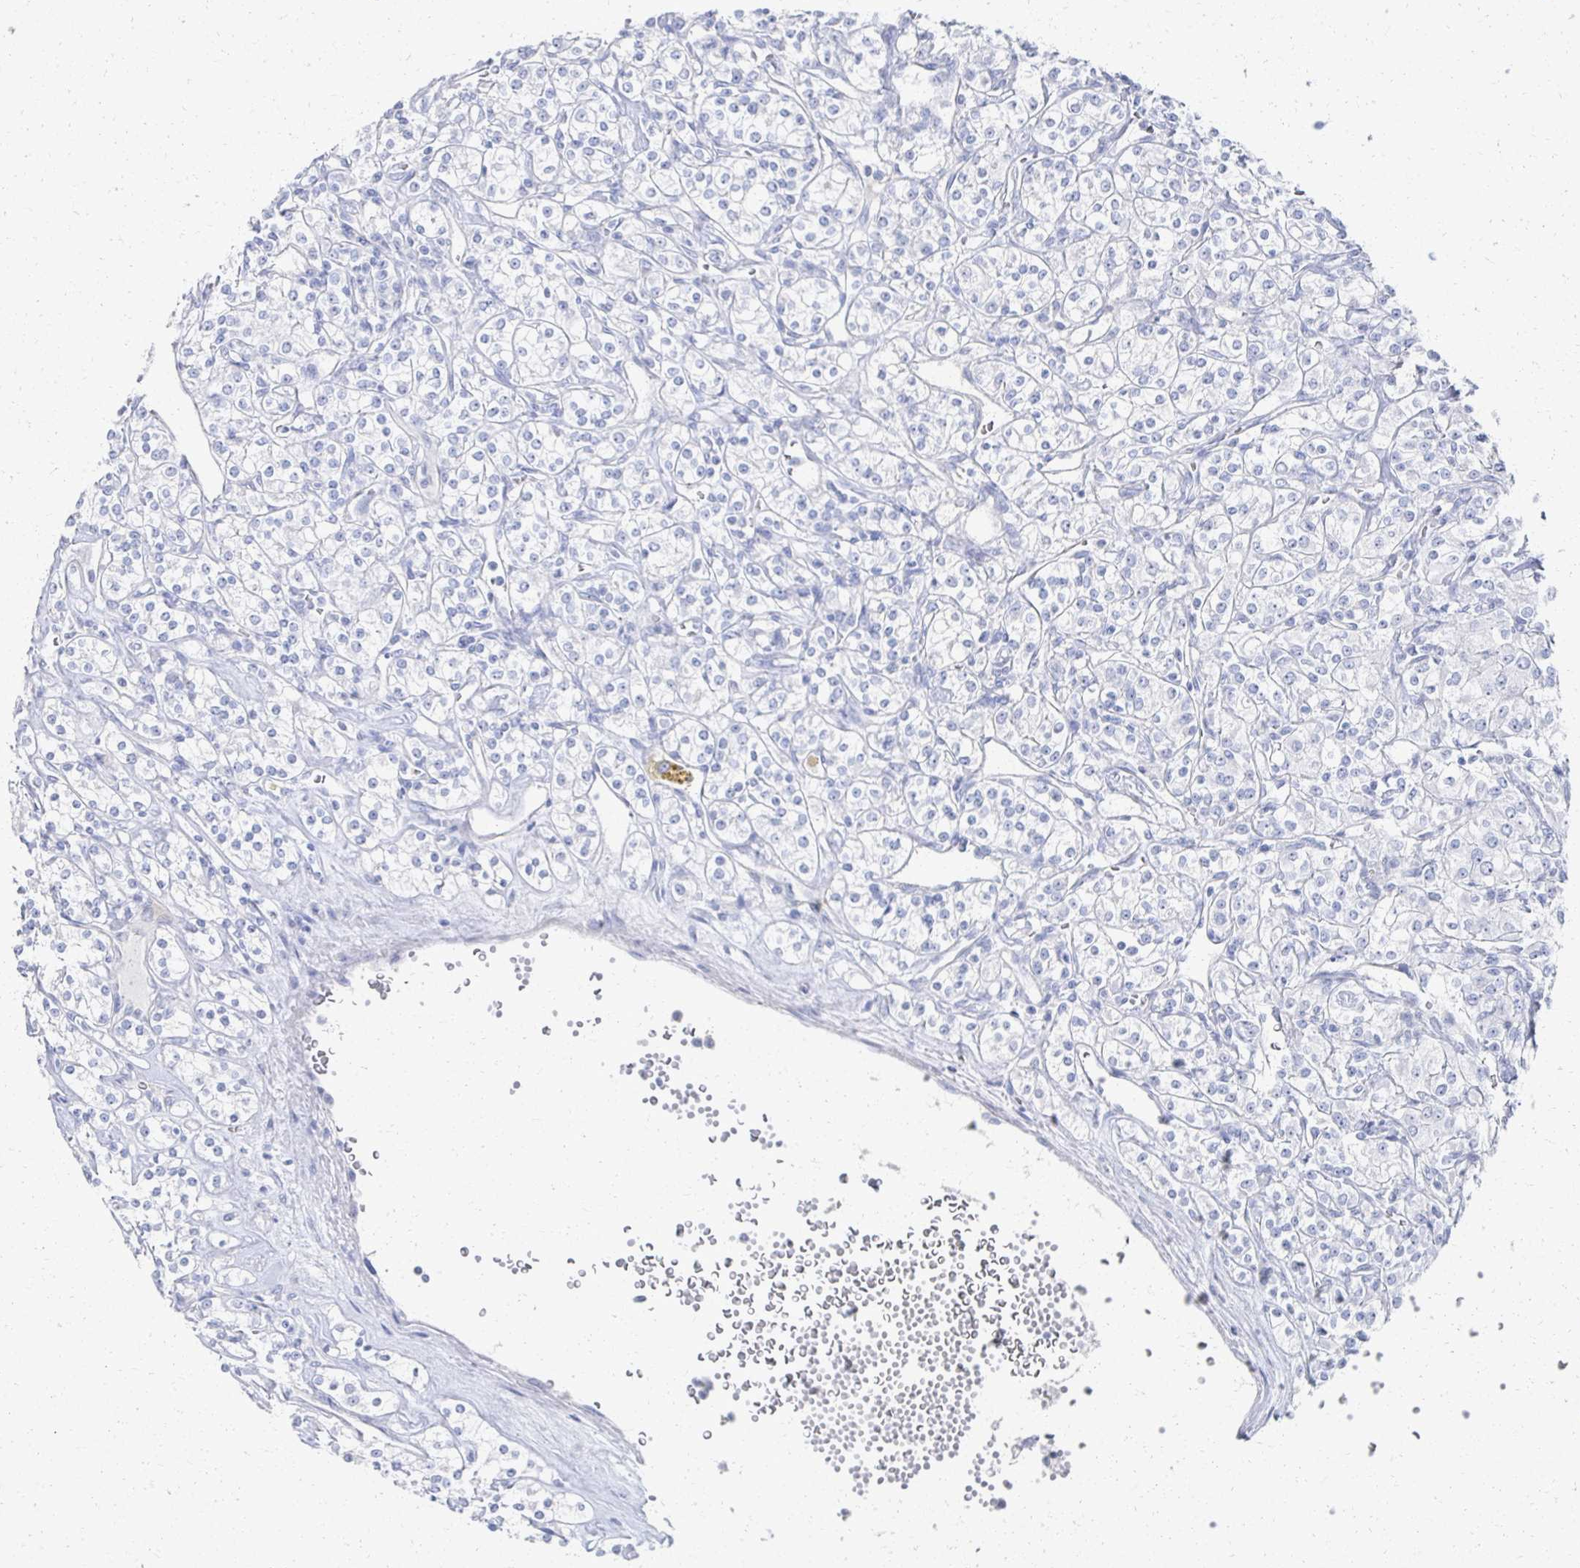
{"staining": {"intensity": "negative", "quantity": "none", "location": "none"}, "tissue": "renal cancer", "cell_type": "Tumor cells", "image_type": "cancer", "snomed": [{"axis": "morphology", "description": "Adenocarcinoma, NOS"}, {"axis": "topography", "description": "Kidney"}], "caption": "Tumor cells are negative for protein expression in human renal cancer (adenocarcinoma).", "gene": "PRR20A", "patient": {"sex": "male", "age": 77}}